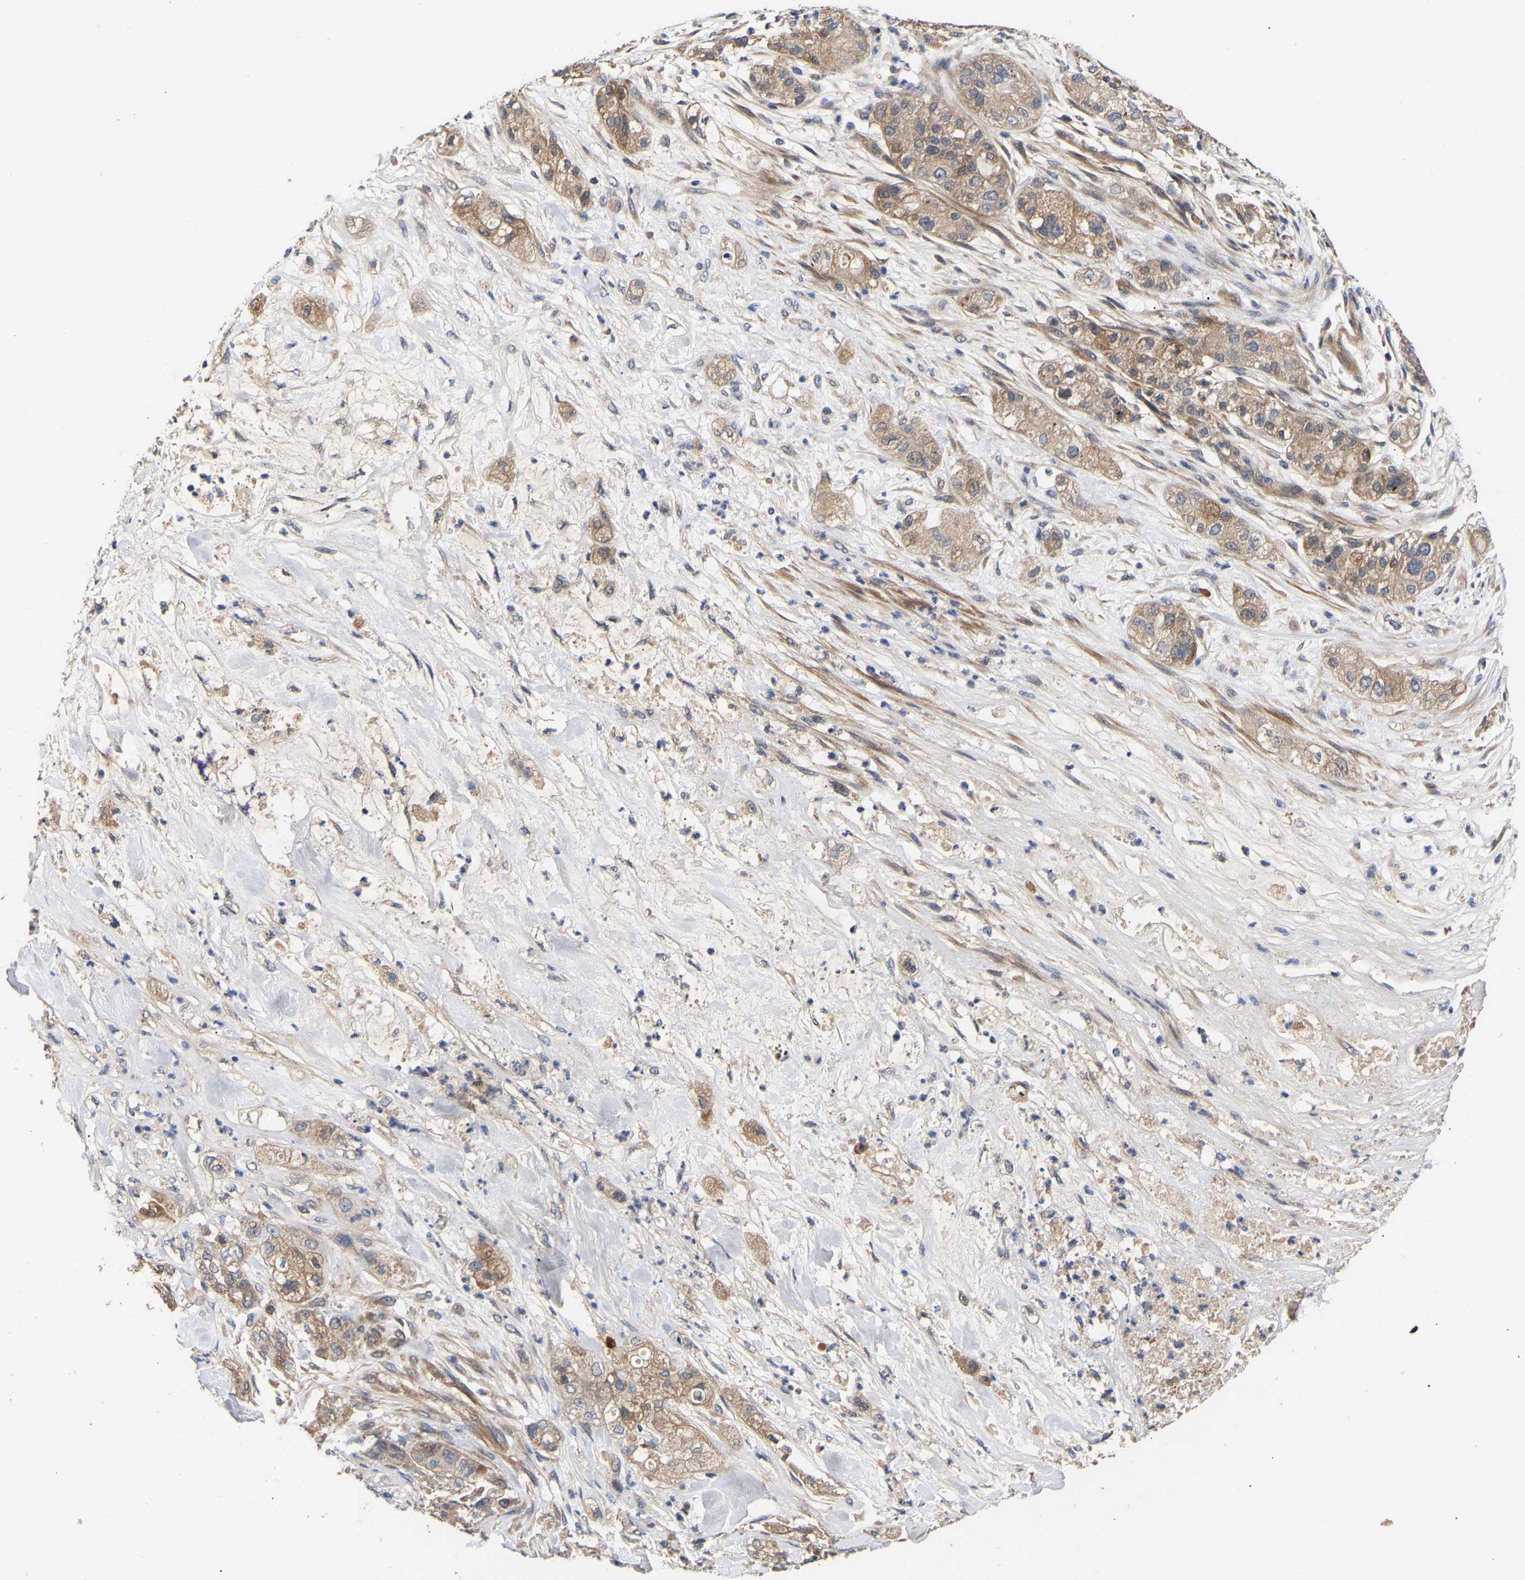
{"staining": {"intensity": "weak", "quantity": "25%-75%", "location": "cytoplasmic/membranous"}, "tissue": "pancreatic cancer", "cell_type": "Tumor cells", "image_type": "cancer", "snomed": [{"axis": "morphology", "description": "Adenocarcinoma, NOS"}, {"axis": "topography", "description": "Pancreas"}], "caption": "This is a micrograph of immunohistochemistry staining of adenocarcinoma (pancreatic), which shows weak positivity in the cytoplasmic/membranous of tumor cells.", "gene": "KASH5", "patient": {"sex": "female", "age": 78}}